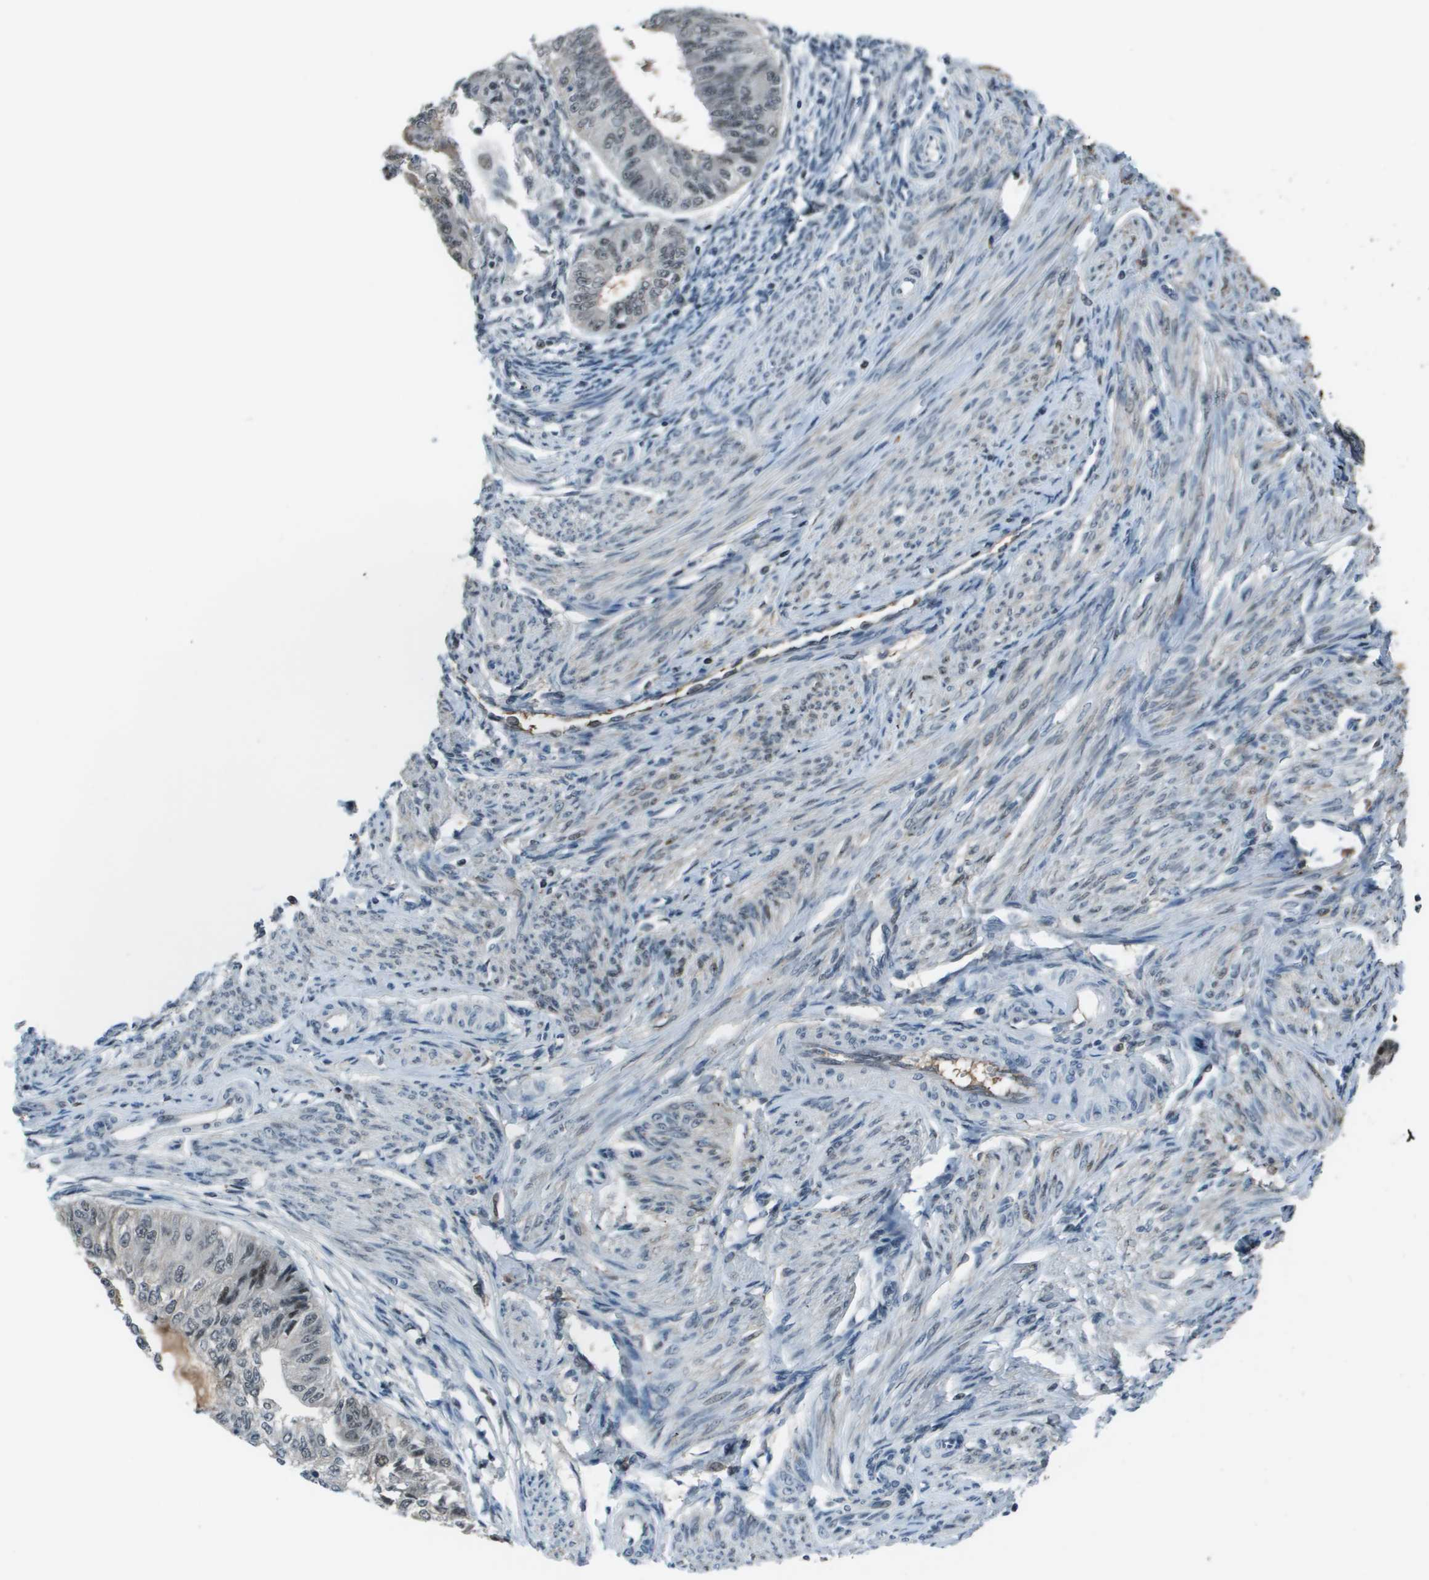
{"staining": {"intensity": "moderate", "quantity": "<25%", "location": "cytoplasmic/membranous"}, "tissue": "endometrial cancer", "cell_type": "Tumor cells", "image_type": "cancer", "snomed": [{"axis": "morphology", "description": "Adenocarcinoma, NOS"}, {"axis": "topography", "description": "Endometrium"}], "caption": "Moderate cytoplasmic/membranous protein staining is seen in approximately <25% of tumor cells in adenocarcinoma (endometrial). (DAB (3,3'-diaminobenzidine) IHC, brown staining for protein, blue staining for nuclei).", "gene": "THRAP3", "patient": {"sex": "female", "age": 32}}